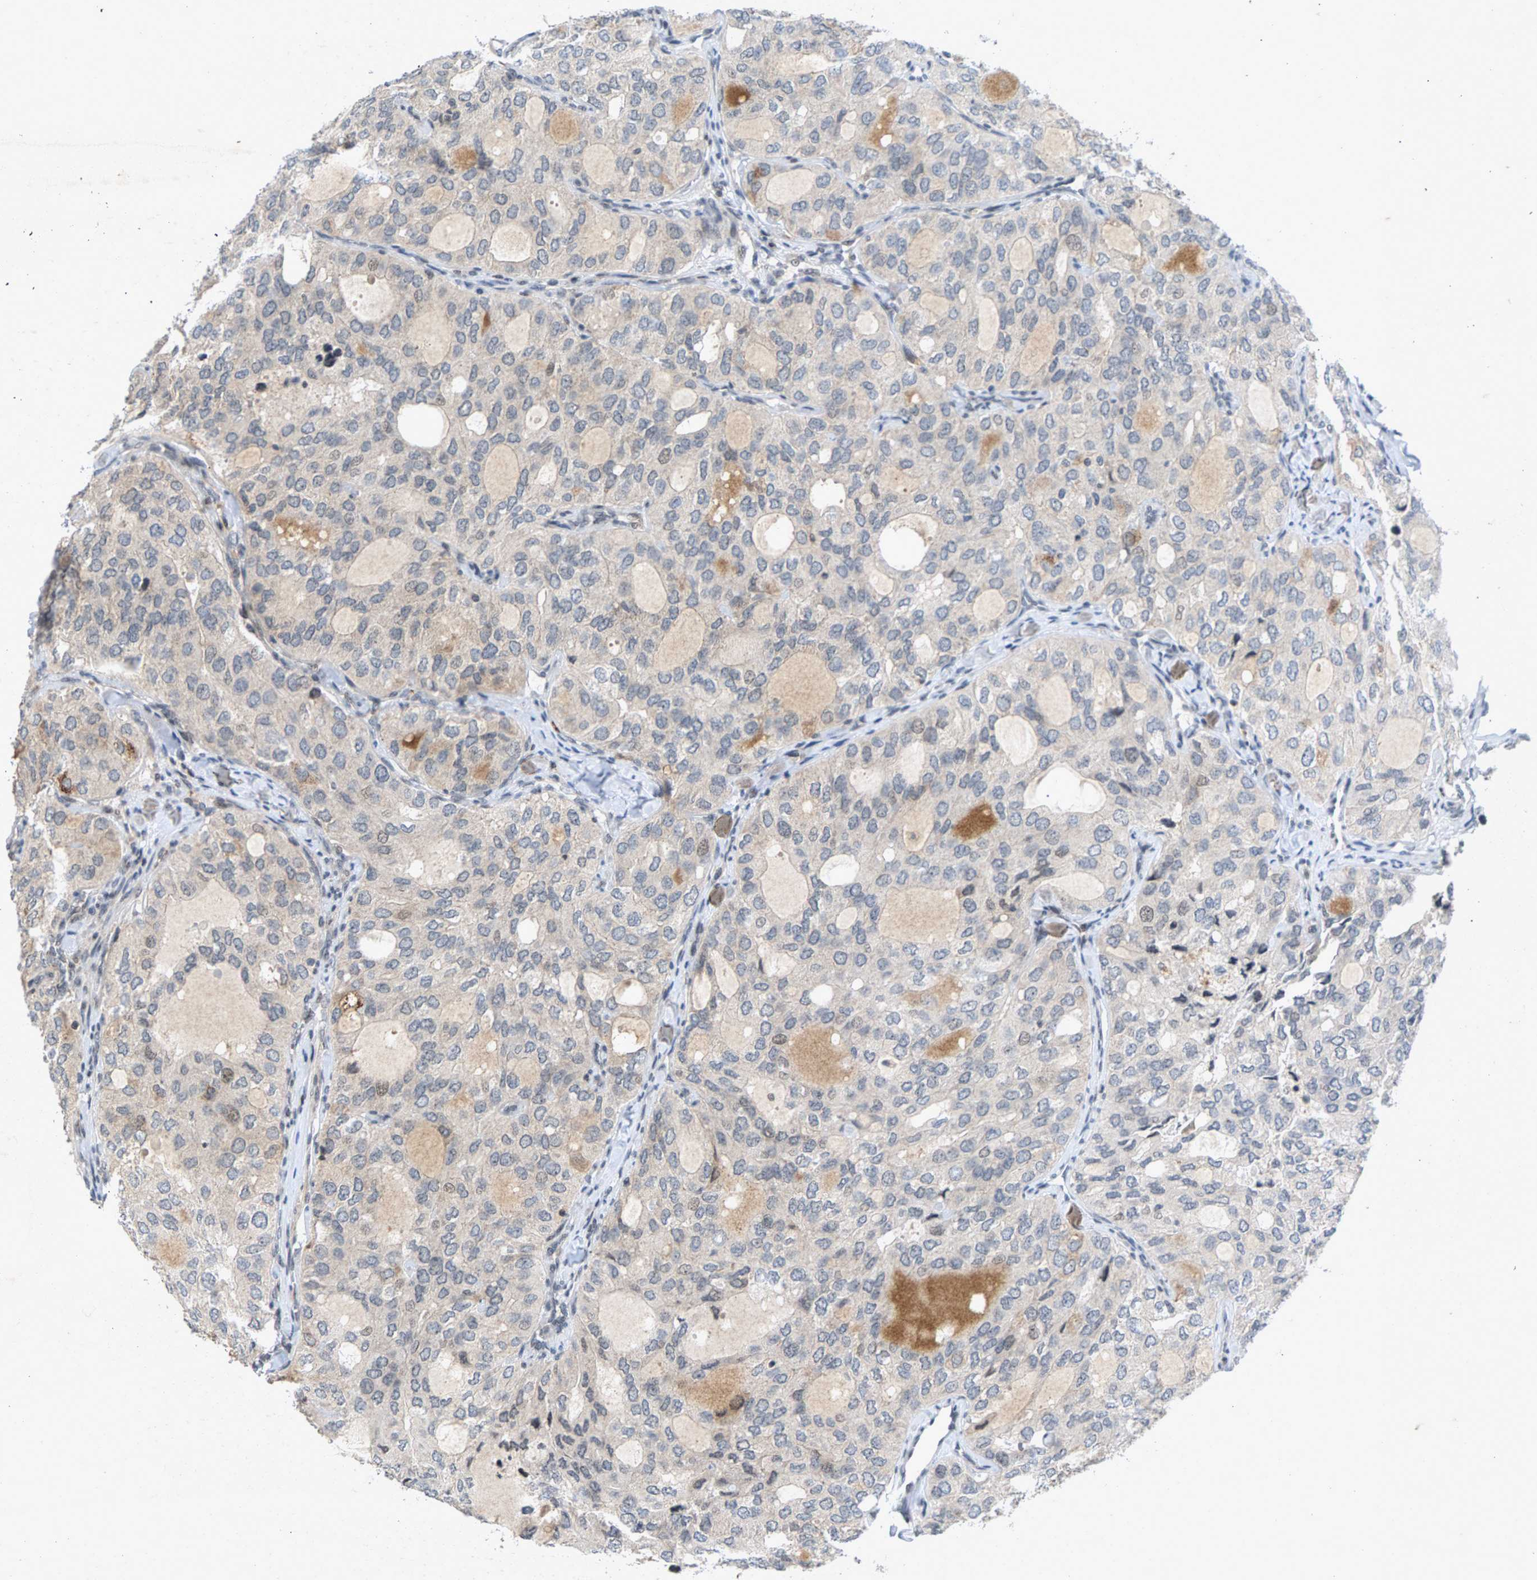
{"staining": {"intensity": "weak", "quantity": "<25%", "location": "cytoplasmic/membranous,nuclear"}, "tissue": "thyroid cancer", "cell_type": "Tumor cells", "image_type": "cancer", "snomed": [{"axis": "morphology", "description": "Follicular adenoma carcinoma, NOS"}, {"axis": "topography", "description": "Thyroid gland"}], "caption": "Protein analysis of follicular adenoma carcinoma (thyroid) displays no significant staining in tumor cells.", "gene": "ZPR1", "patient": {"sex": "male", "age": 75}}